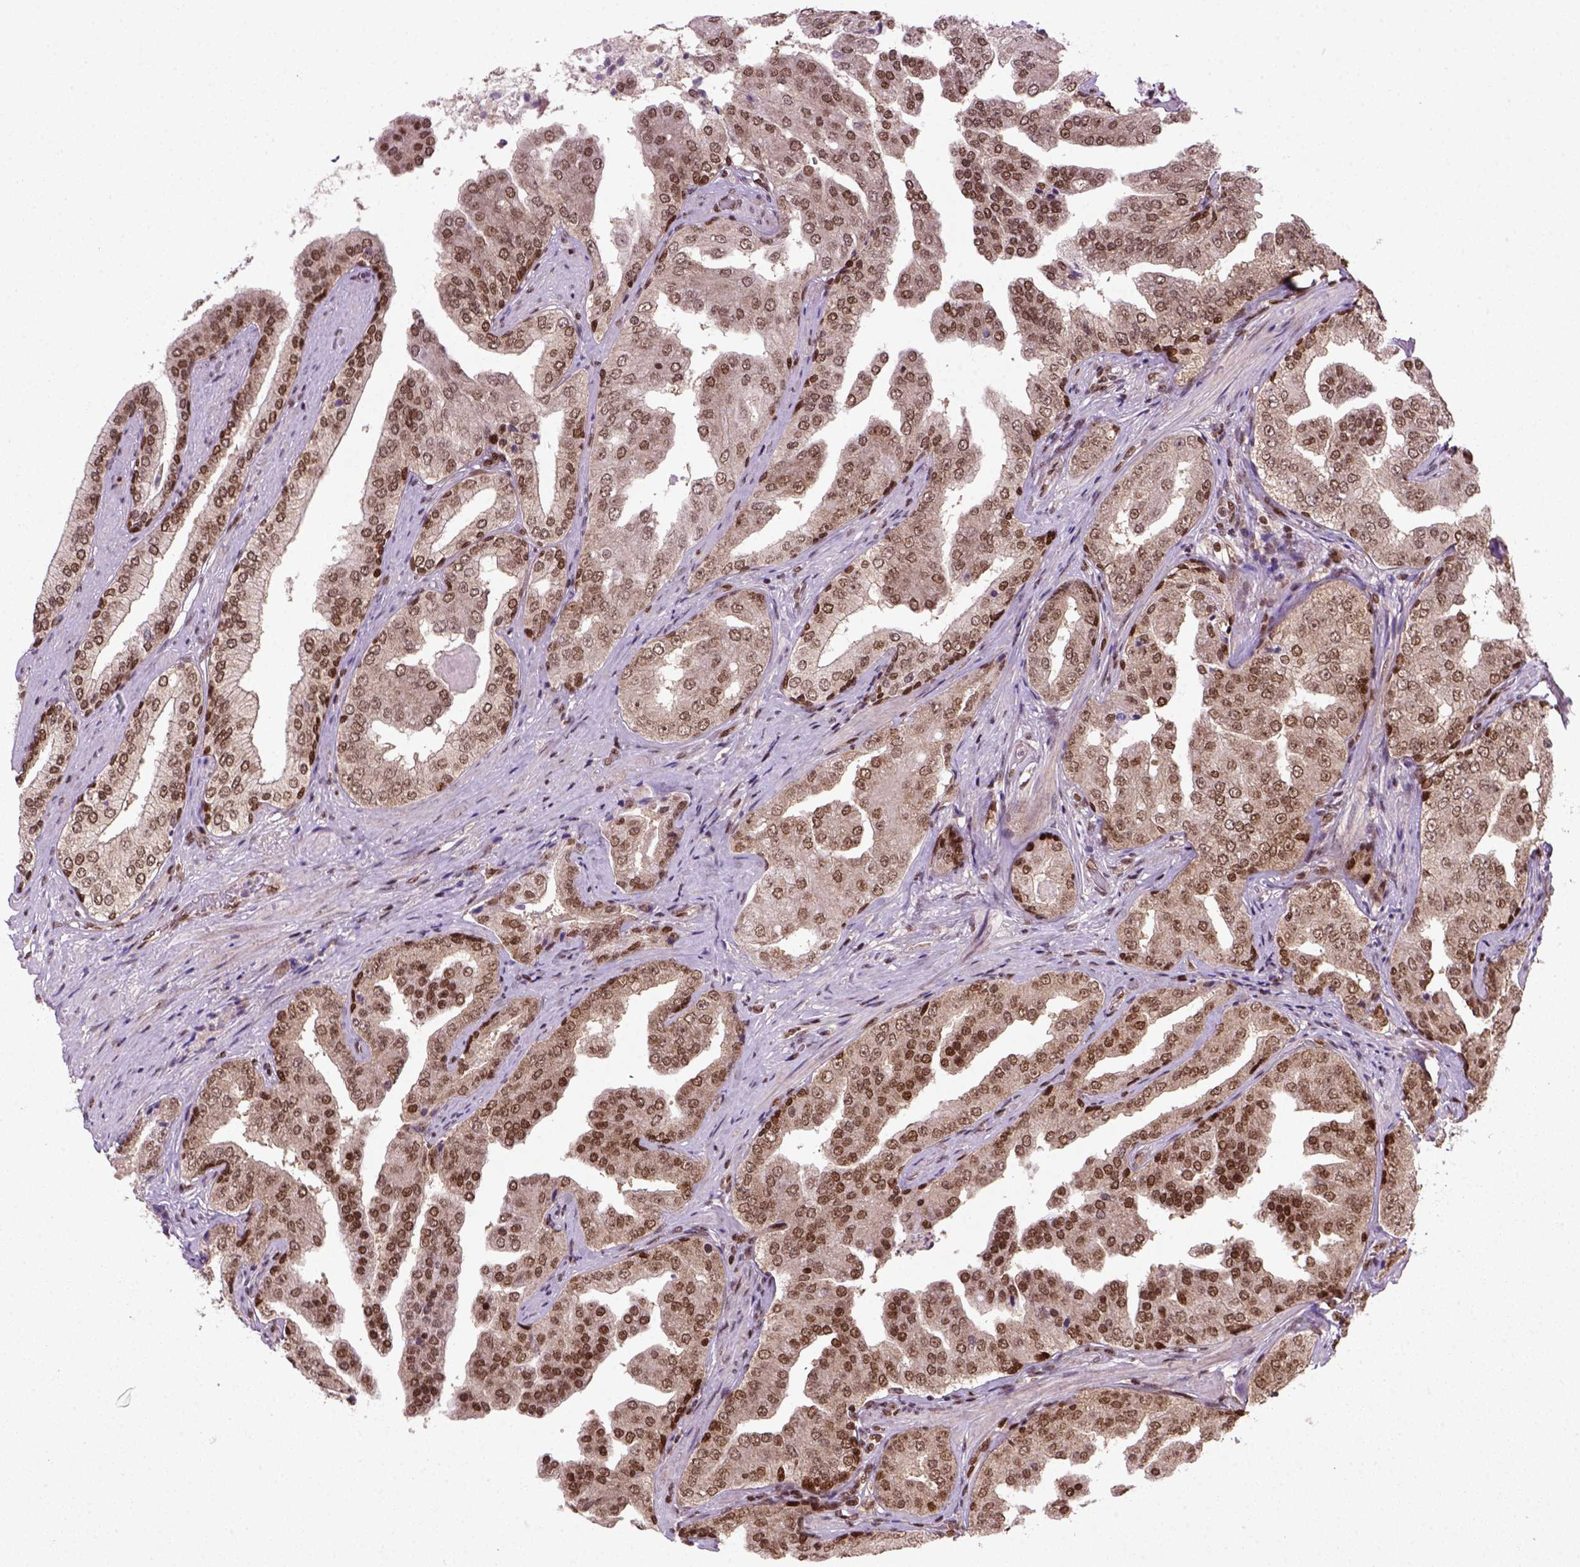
{"staining": {"intensity": "moderate", "quantity": ">75%", "location": "nuclear"}, "tissue": "prostate cancer", "cell_type": "Tumor cells", "image_type": "cancer", "snomed": [{"axis": "morphology", "description": "Adenocarcinoma, Low grade"}, {"axis": "topography", "description": "Prostate and seminal vesicle, NOS"}], "caption": "Protein expression analysis of human adenocarcinoma (low-grade) (prostate) reveals moderate nuclear expression in about >75% of tumor cells.", "gene": "MGMT", "patient": {"sex": "male", "age": 61}}